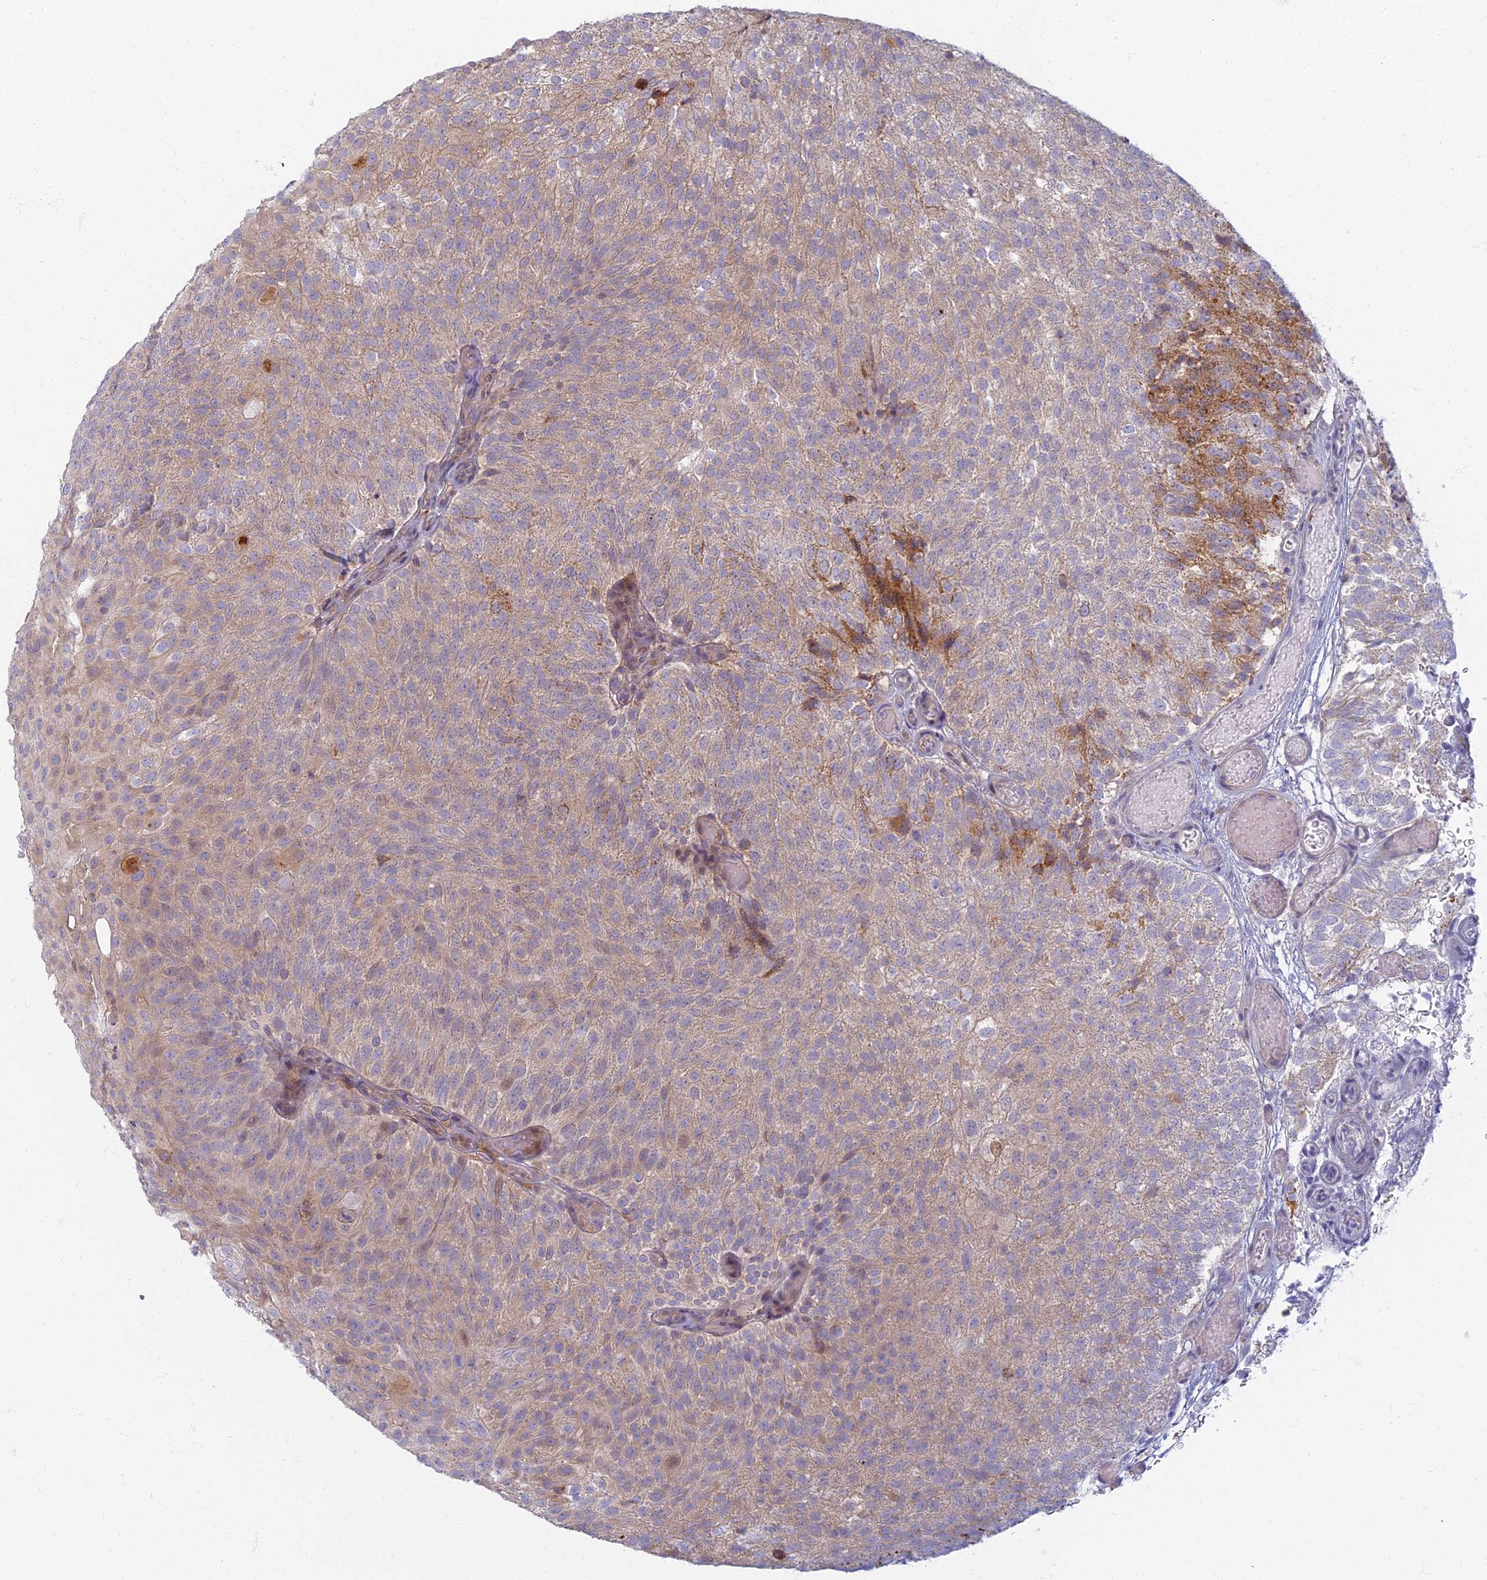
{"staining": {"intensity": "weak", "quantity": ">75%", "location": "cytoplasmic/membranous"}, "tissue": "urothelial cancer", "cell_type": "Tumor cells", "image_type": "cancer", "snomed": [{"axis": "morphology", "description": "Urothelial carcinoma, Low grade"}, {"axis": "topography", "description": "Urinary bladder"}], "caption": "High-magnification brightfield microscopy of urothelial carcinoma (low-grade) stained with DAB (brown) and counterstained with hematoxylin (blue). tumor cells exhibit weak cytoplasmic/membranous positivity is present in approximately>75% of cells. (IHC, brightfield microscopy, high magnification).", "gene": "CHMP4B", "patient": {"sex": "male", "age": 78}}